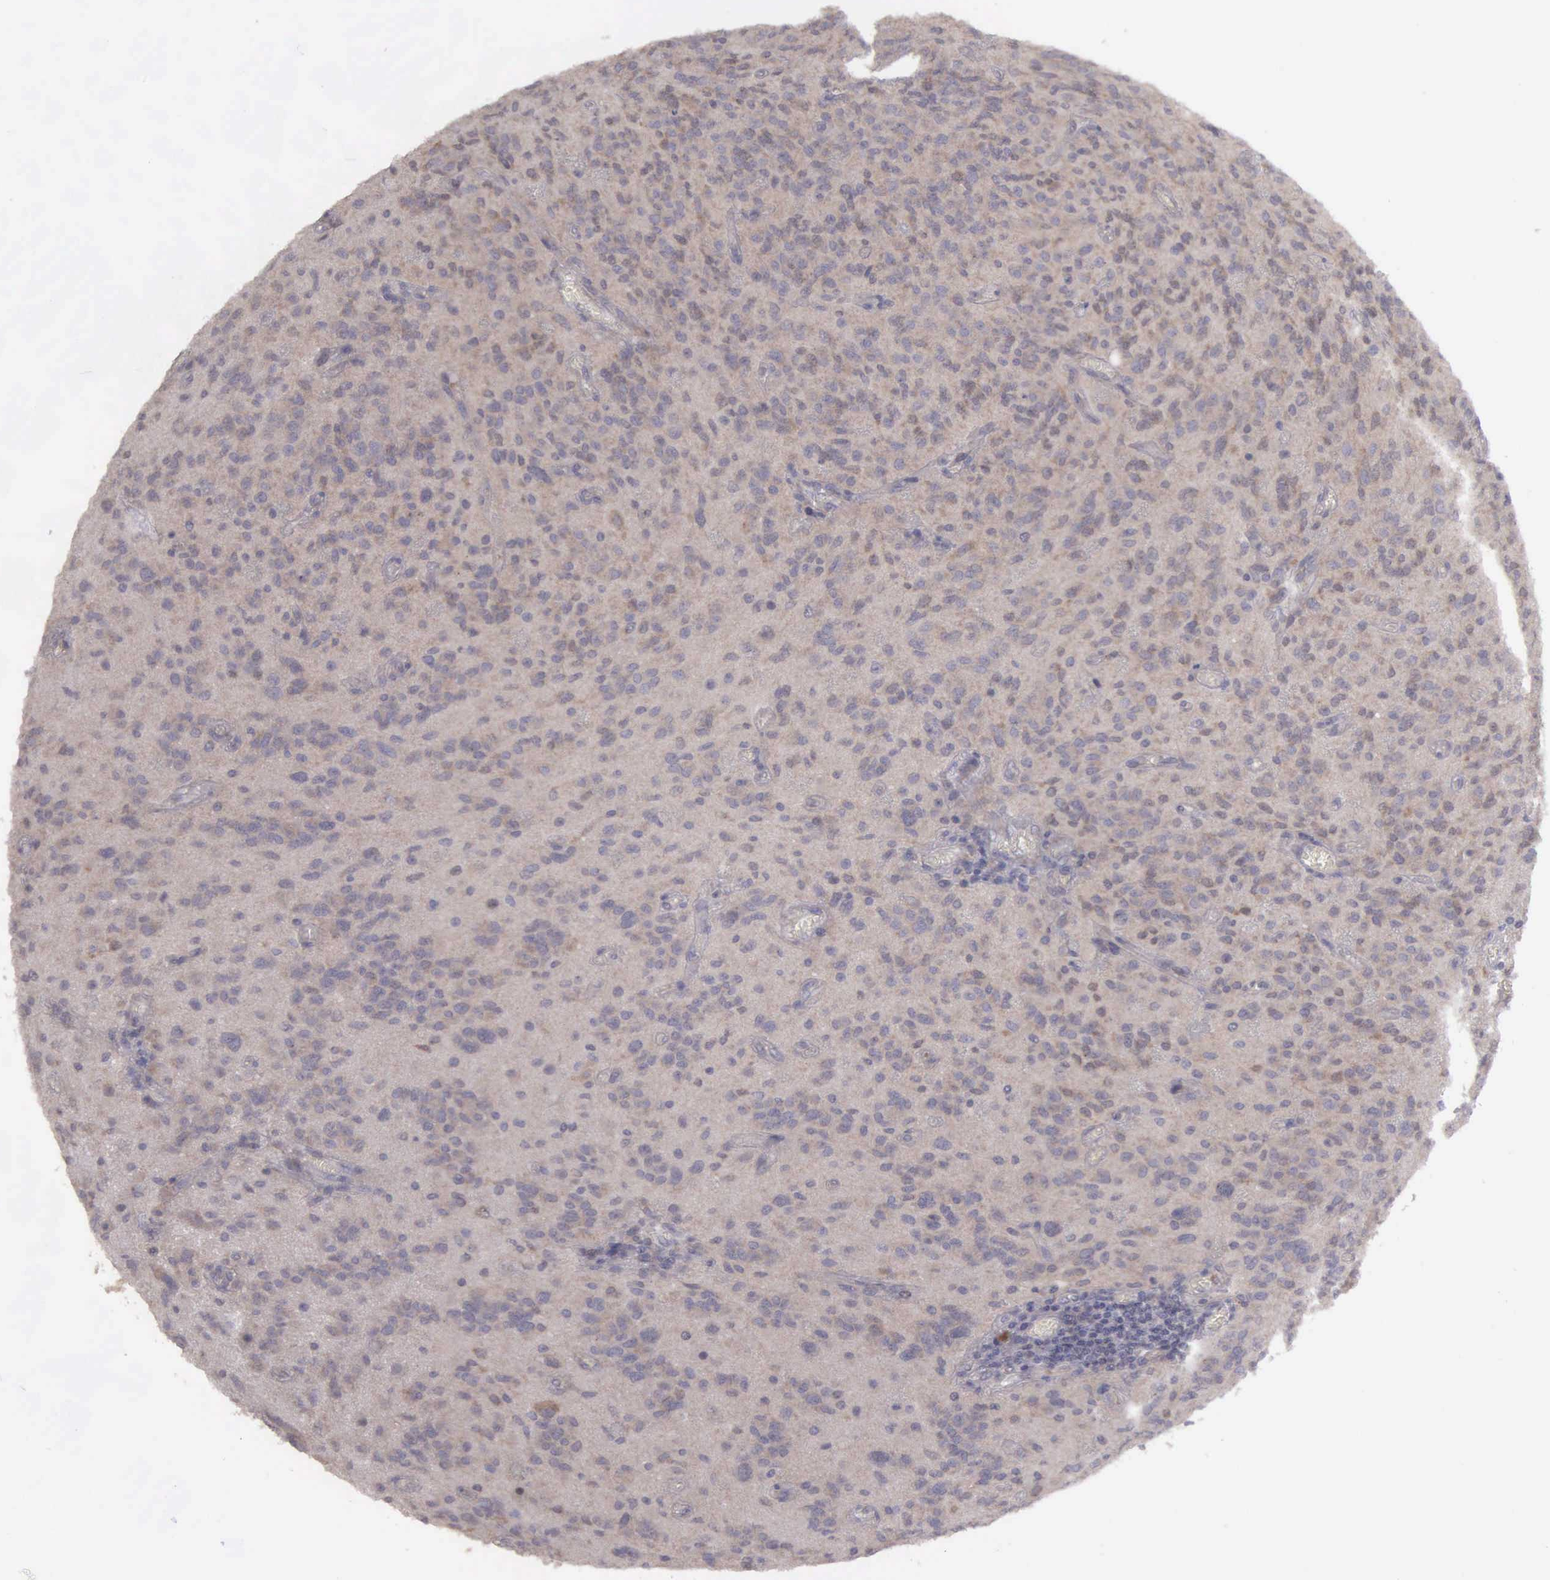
{"staining": {"intensity": "weak", "quantity": "25%-75%", "location": "cytoplasmic/membranous"}, "tissue": "glioma", "cell_type": "Tumor cells", "image_type": "cancer", "snomed": [{"axis": "morphology", "description": "Glioma, malignant, Low grade"}, {"axis": "topography", "description": "Brain"}], "caption": "About 25%-75% of tumor cells in human malignant glioma (low-grade) display weak cytoplasmic/membranous protein expression as visualized by brown immunohistochemical staining.", "gene": "RTL10", "patient": {"sex": "female", "age": 15}}